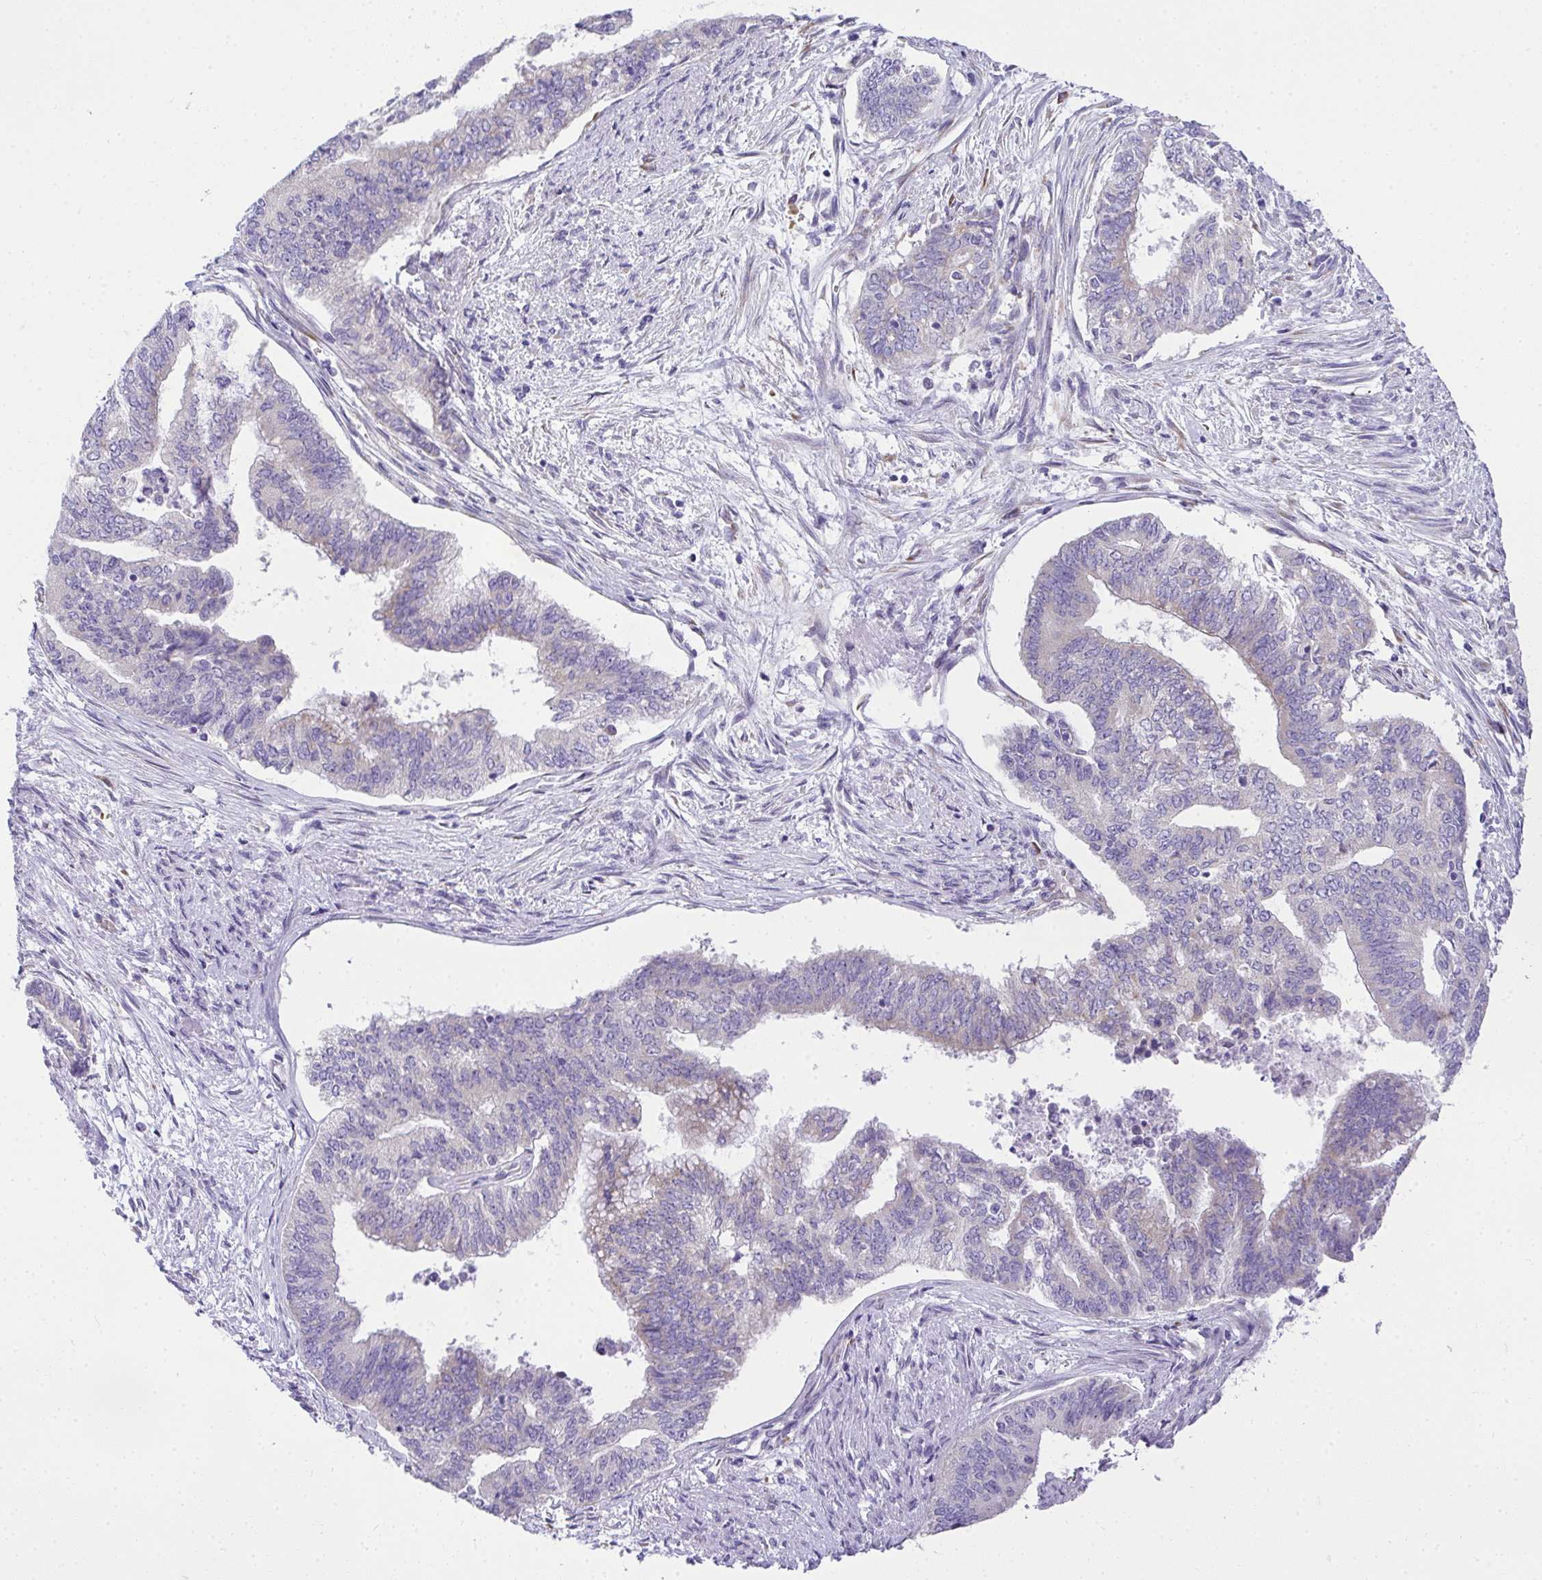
{"staining": {"intensity": "negative", "quantity": "none", "location": "none"}, "tissue": "endometrial cancer", "cell_type": "Tumor cells", "image_type": "cancer", "snomed": [{"axis": "morphology", "description": "Adenocarcinoma, NOS"}, {"axis": "topography", "description": "Endometrium"}], "caption": "Endometrial cancer was stained to show a protein in brown. There is no significant positivity in tumor cells.", "gene": "ADRA2C", "patient": {"sex": "female", "age": 65}}